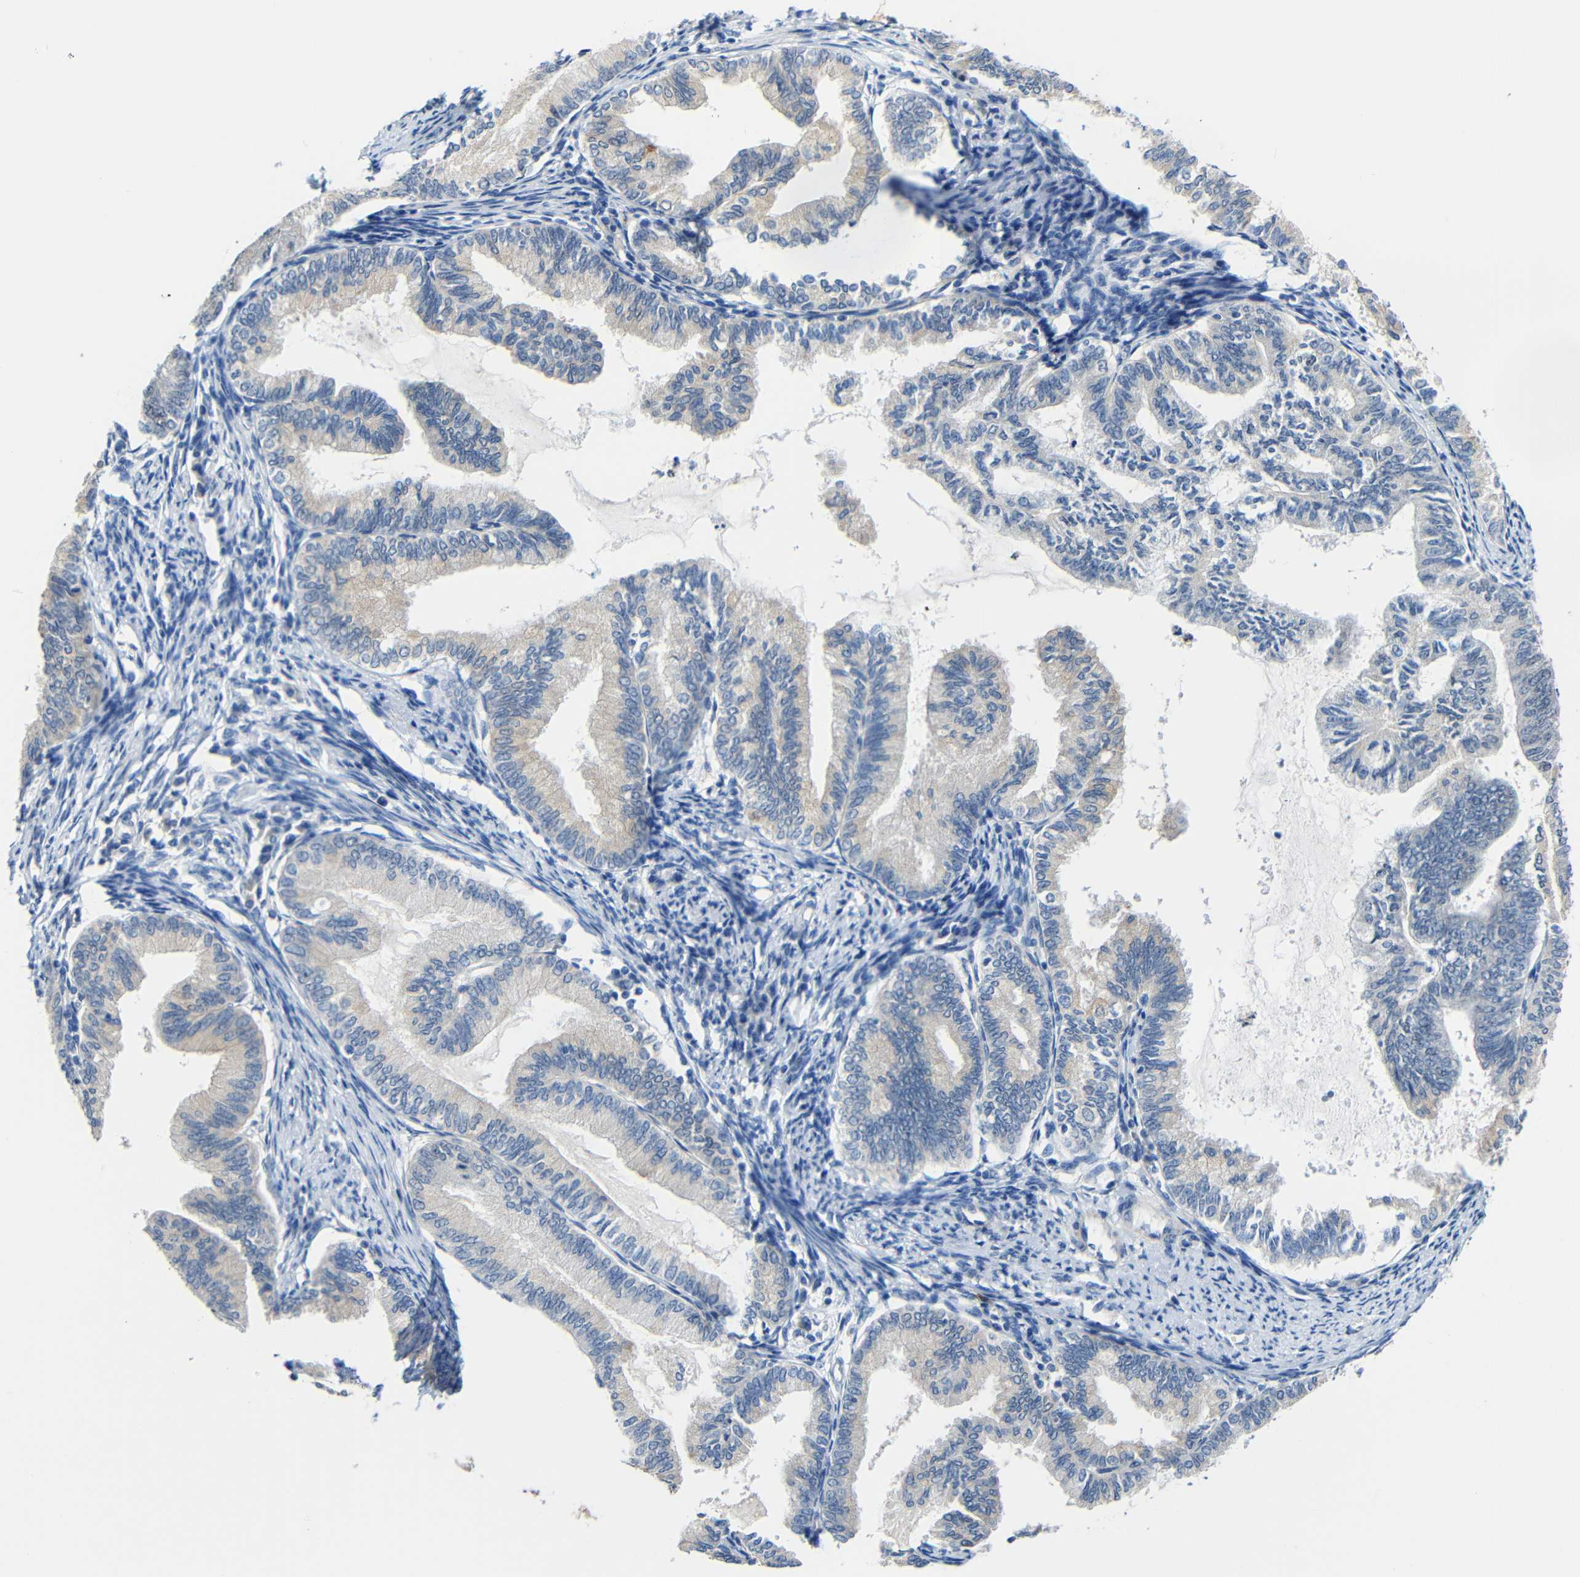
{"staining": {"intensity": "negative", "quantity": "none", "location": "none"}, "tissue": "endometrial cancer", "cell_type": "Tumor cells", "image_type": "cancer", "snomed": [{"axis": "morphology", "description": "Adenocarcinoma, NOS"}, {"axis": "topography", "description": "Endometrium"}], "caption": "Endometrial adenocarcinoma was stained to show a protein in brown. There is no significant positivity in tumor cells.", "gene": "STBD1", "patient": {"sex": "female", "age": 86}}